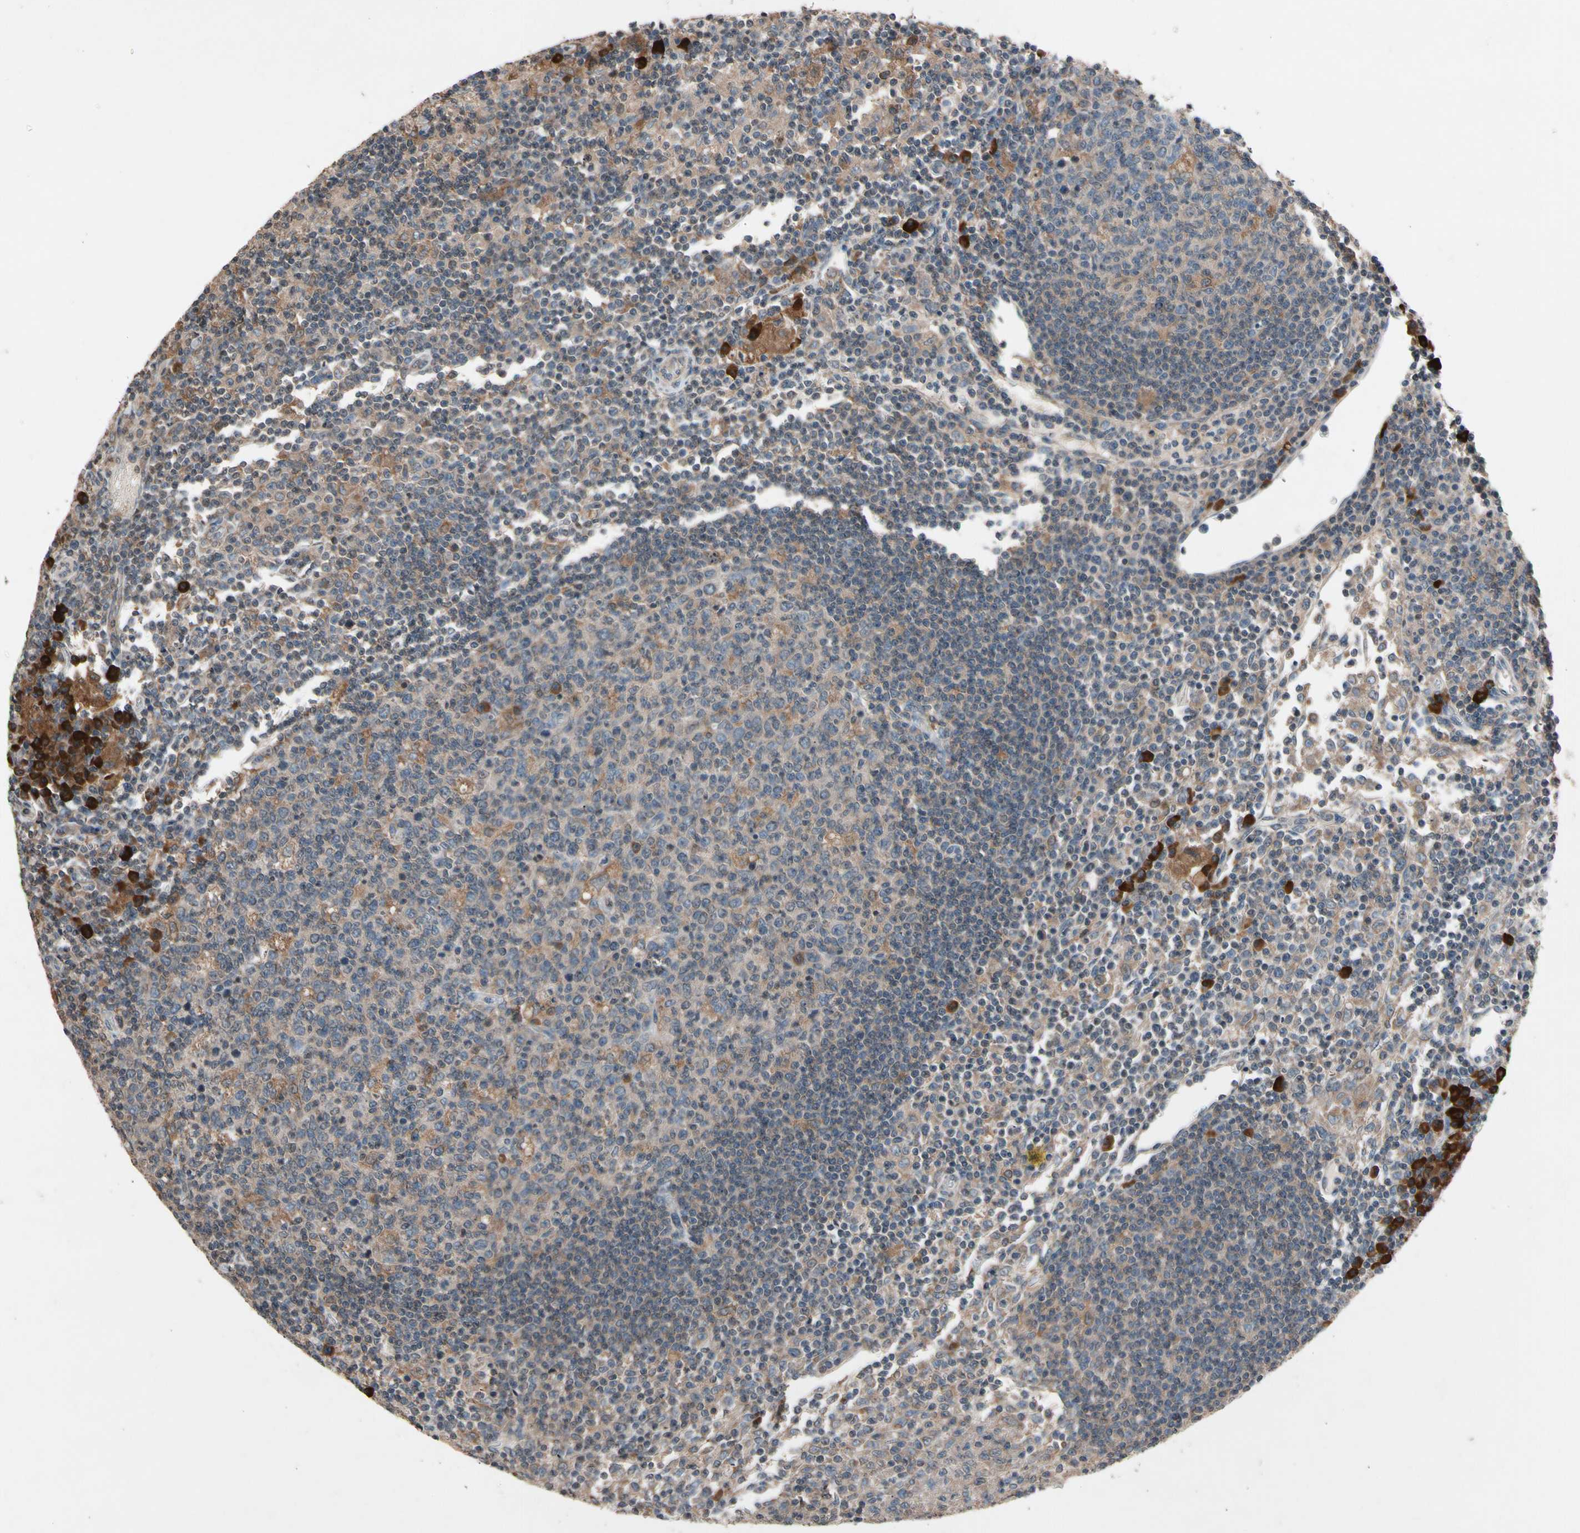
{"staining": {"intensity": "moderate", "quantity": ">75%", "location": "cytoplasmic/membranous"}, "tissue": "lymph node", "cell_type": "Germinal center cells", "image_type": "normal", "snomed": [{"axis": "morphology", "description": "Normal tissue, NOS"}, {"axis": "morphology", "description": "Inflammation, NOS"}, {"axis": "topography", "description": "Lymph node"}], "caption": "Immunohistochemical staining of normal lymph node shows medium levels of moderate cytoplasmic/membranous staining in approximately >75% of germinal center cells. (DAB IHC with brightfield microscopy, high magnification).", "gene": "PRDX4", "patient": {"sex": "male", "age": 55}}